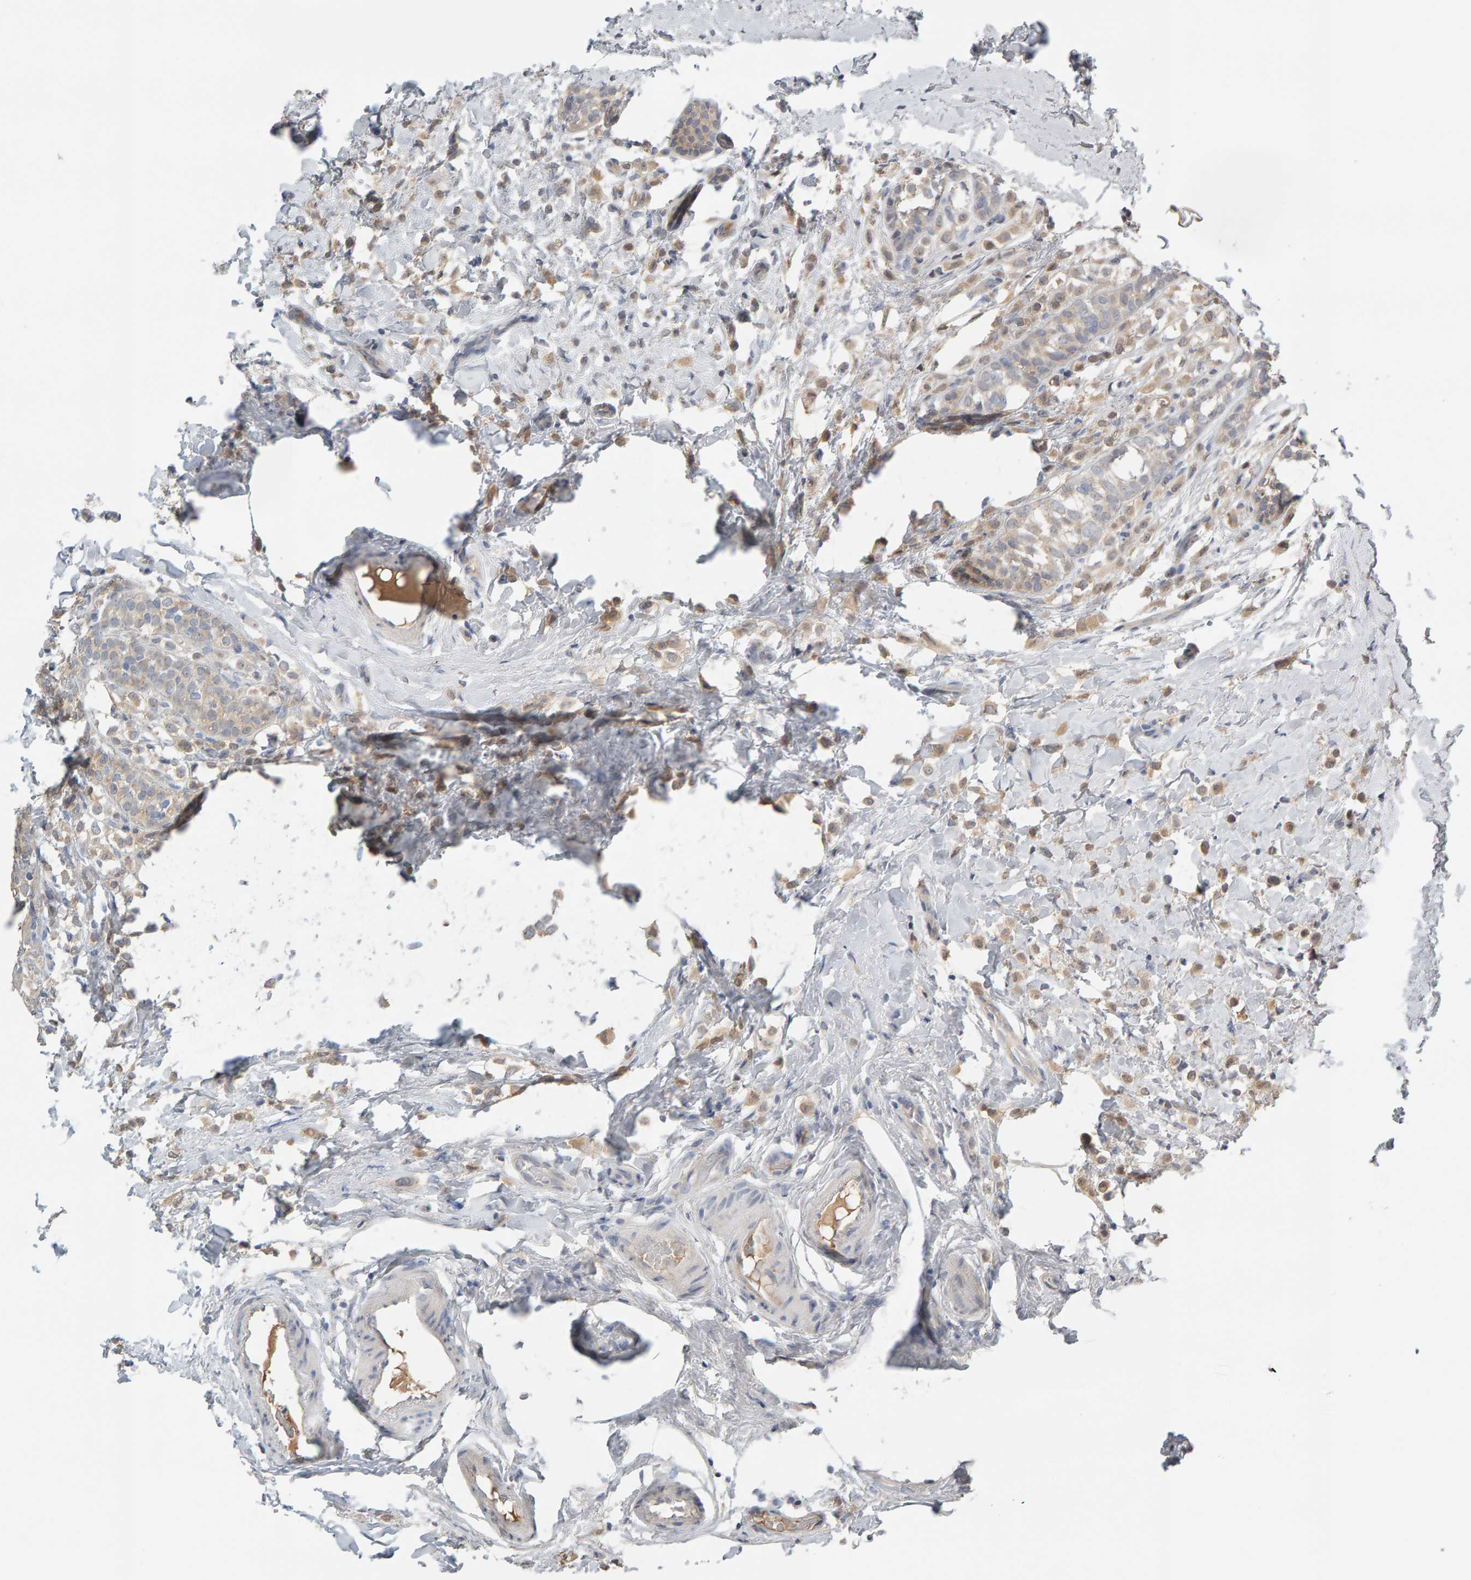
{"staining": {"intensity": "weak", "quantity": "25%-75%", "location": "cytoplasmic/membranous"}, "tissue": "breast cancer", "cell_type": "Tumor cells", "image_type": "cancer", "snomed": [{"axis": "morphology", "description": "Lobular carcinoma"}, {"axis": "topography", "description": "Breast"}], "caption": "Protein expression analysis of human breast cancer reveals weak cytoplasmic/membranous positivity in about 25%-75% of tumor cells.", "gene": "GFUS", "patient": {"sex": "female", "age": 50}}